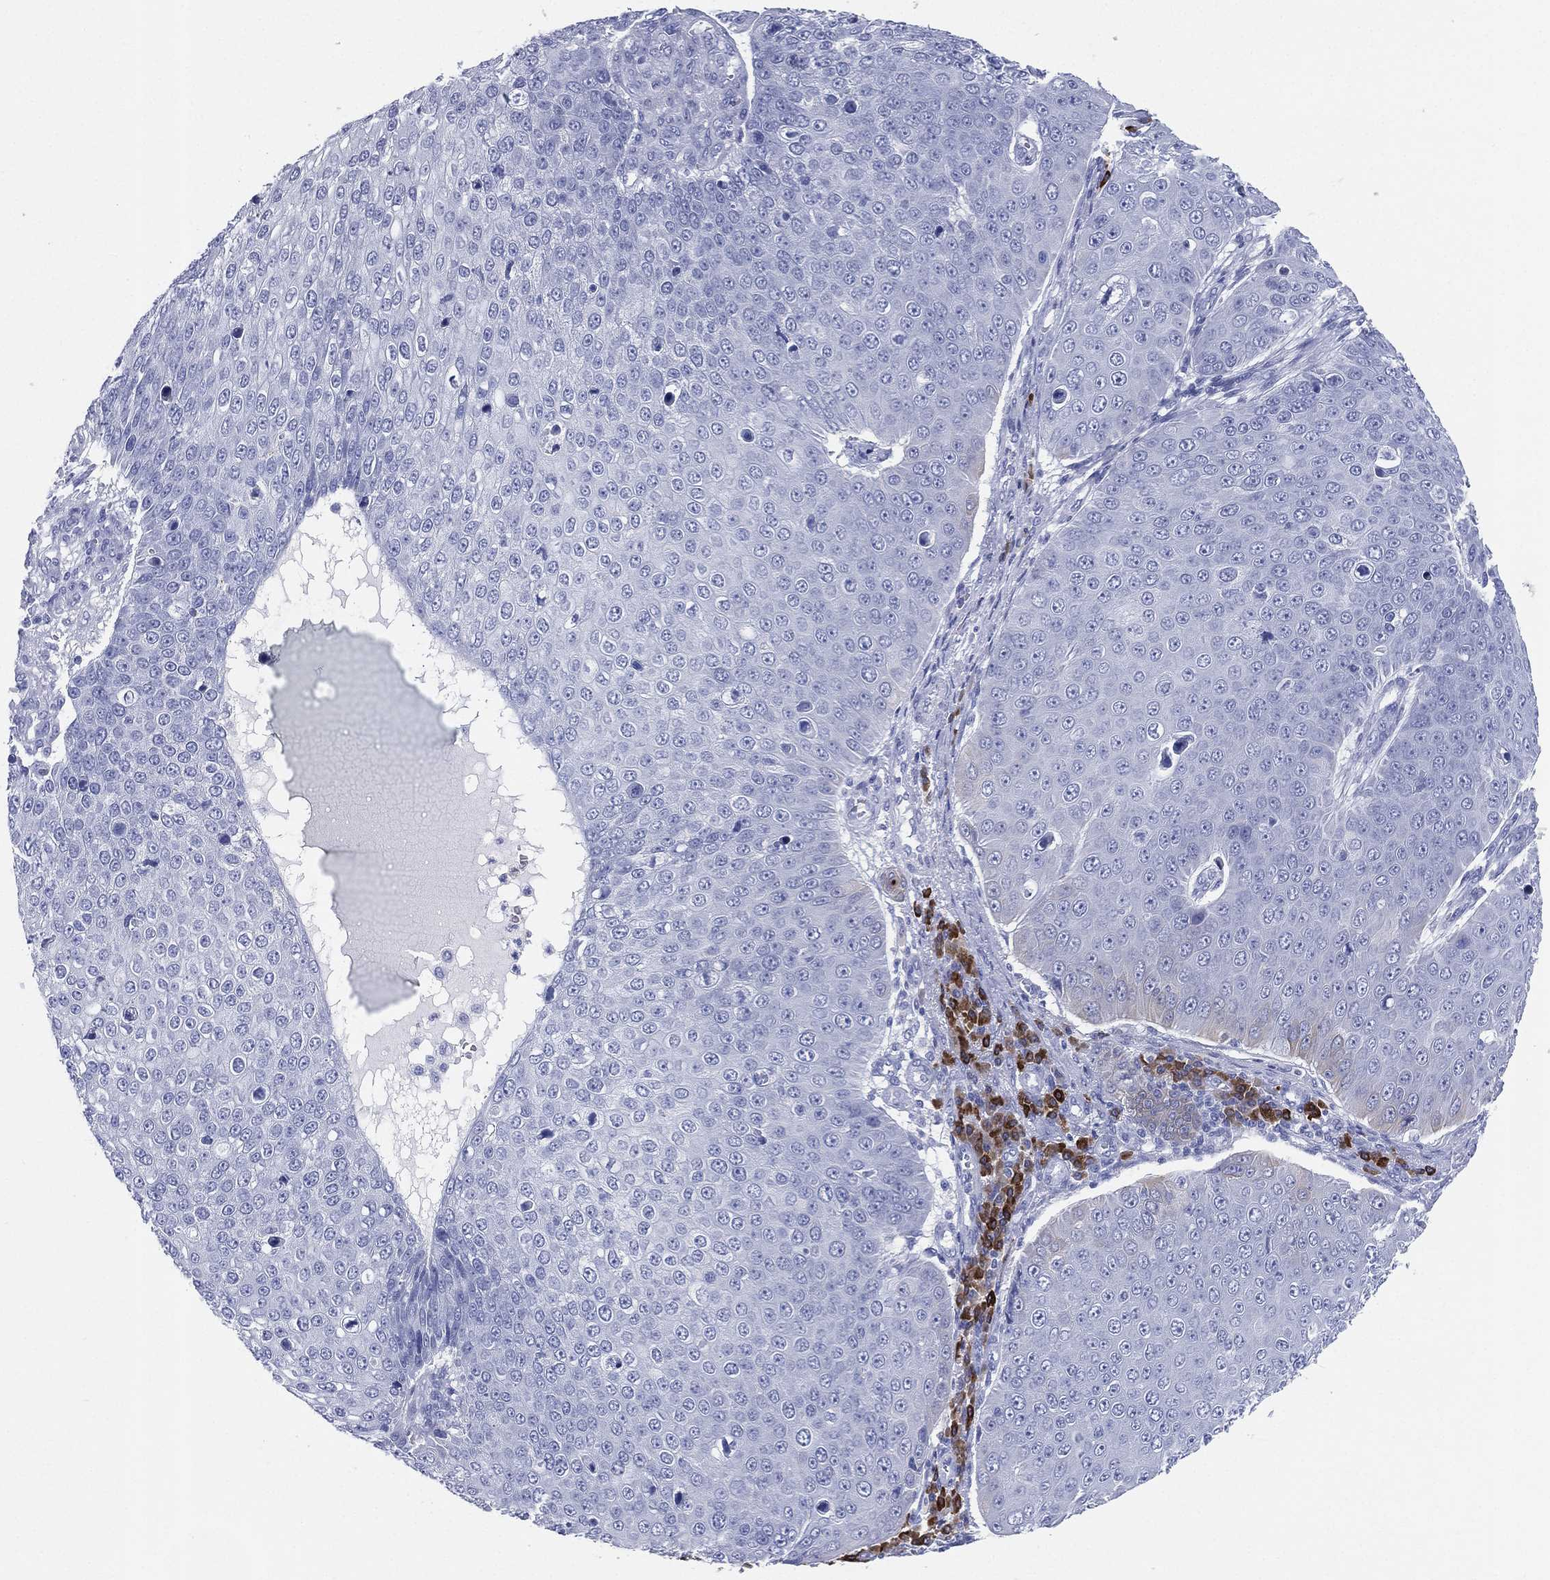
{"staining": {"intensity": "negative", "quantity": "none", "location": "none"}, "tissue": "skin cancer", "cell_type": "Tumor cells", "image_type": "cancer", "snomed": [{"axis": "morphology", "description": "Squamous cell carcinoma, NOS"}, {"axis": "topography", "description": "Skin"}], "caption": "An immunohistochemistry (IHC) image of skin cancer (squamous cell carcinoma) is shown. There is no staining in tumor cells of skin cancer (squamous cell carcinoma).", "gene": "CD79A", "patient": {"sex": "male", "age": 71}}